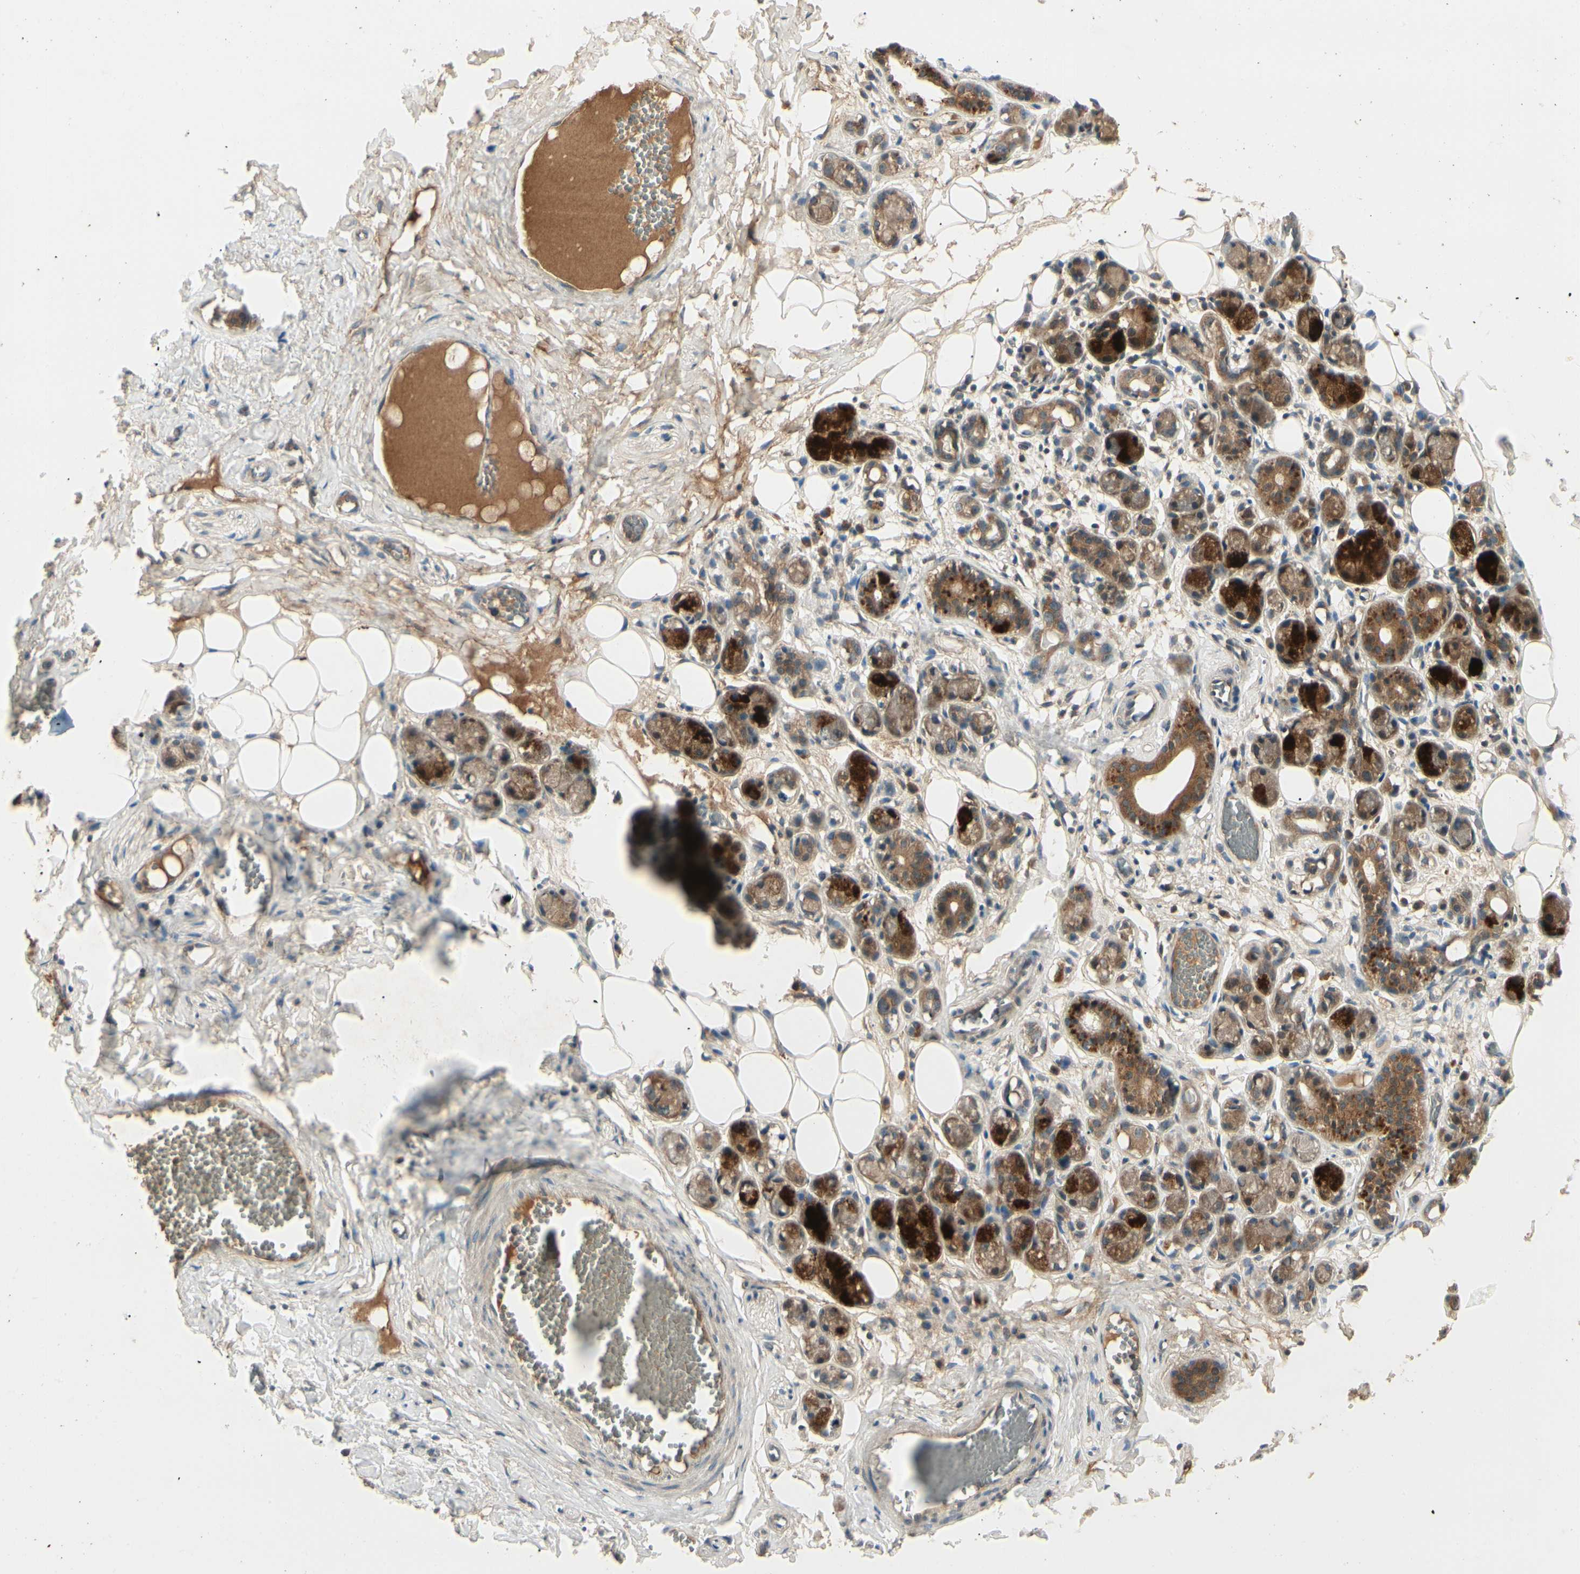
{"staining": {"intensity": "moderate", "quantity": ">75%", "location": "cytoplasmic/membranous"}, "tissue": "adipose tissue", "cell_type": "Adipocytes", "image_type": "normal", "snomed": [{"axis": "morphology", "description": "Normal tissue, NOS"}, {"axis": "morphology", "description": "Inflammation, NOS"}, {"axis": "topography", "description": "Vascular tissue"}, {"axis": "topography", "description": "Salivary gland"}], "caption": "Adipose tissue stained with a protein marker demonstrates moderate staining in adipocytes.", "gene": "RNF14", "patient": {"sex": "female", "age": 75}}